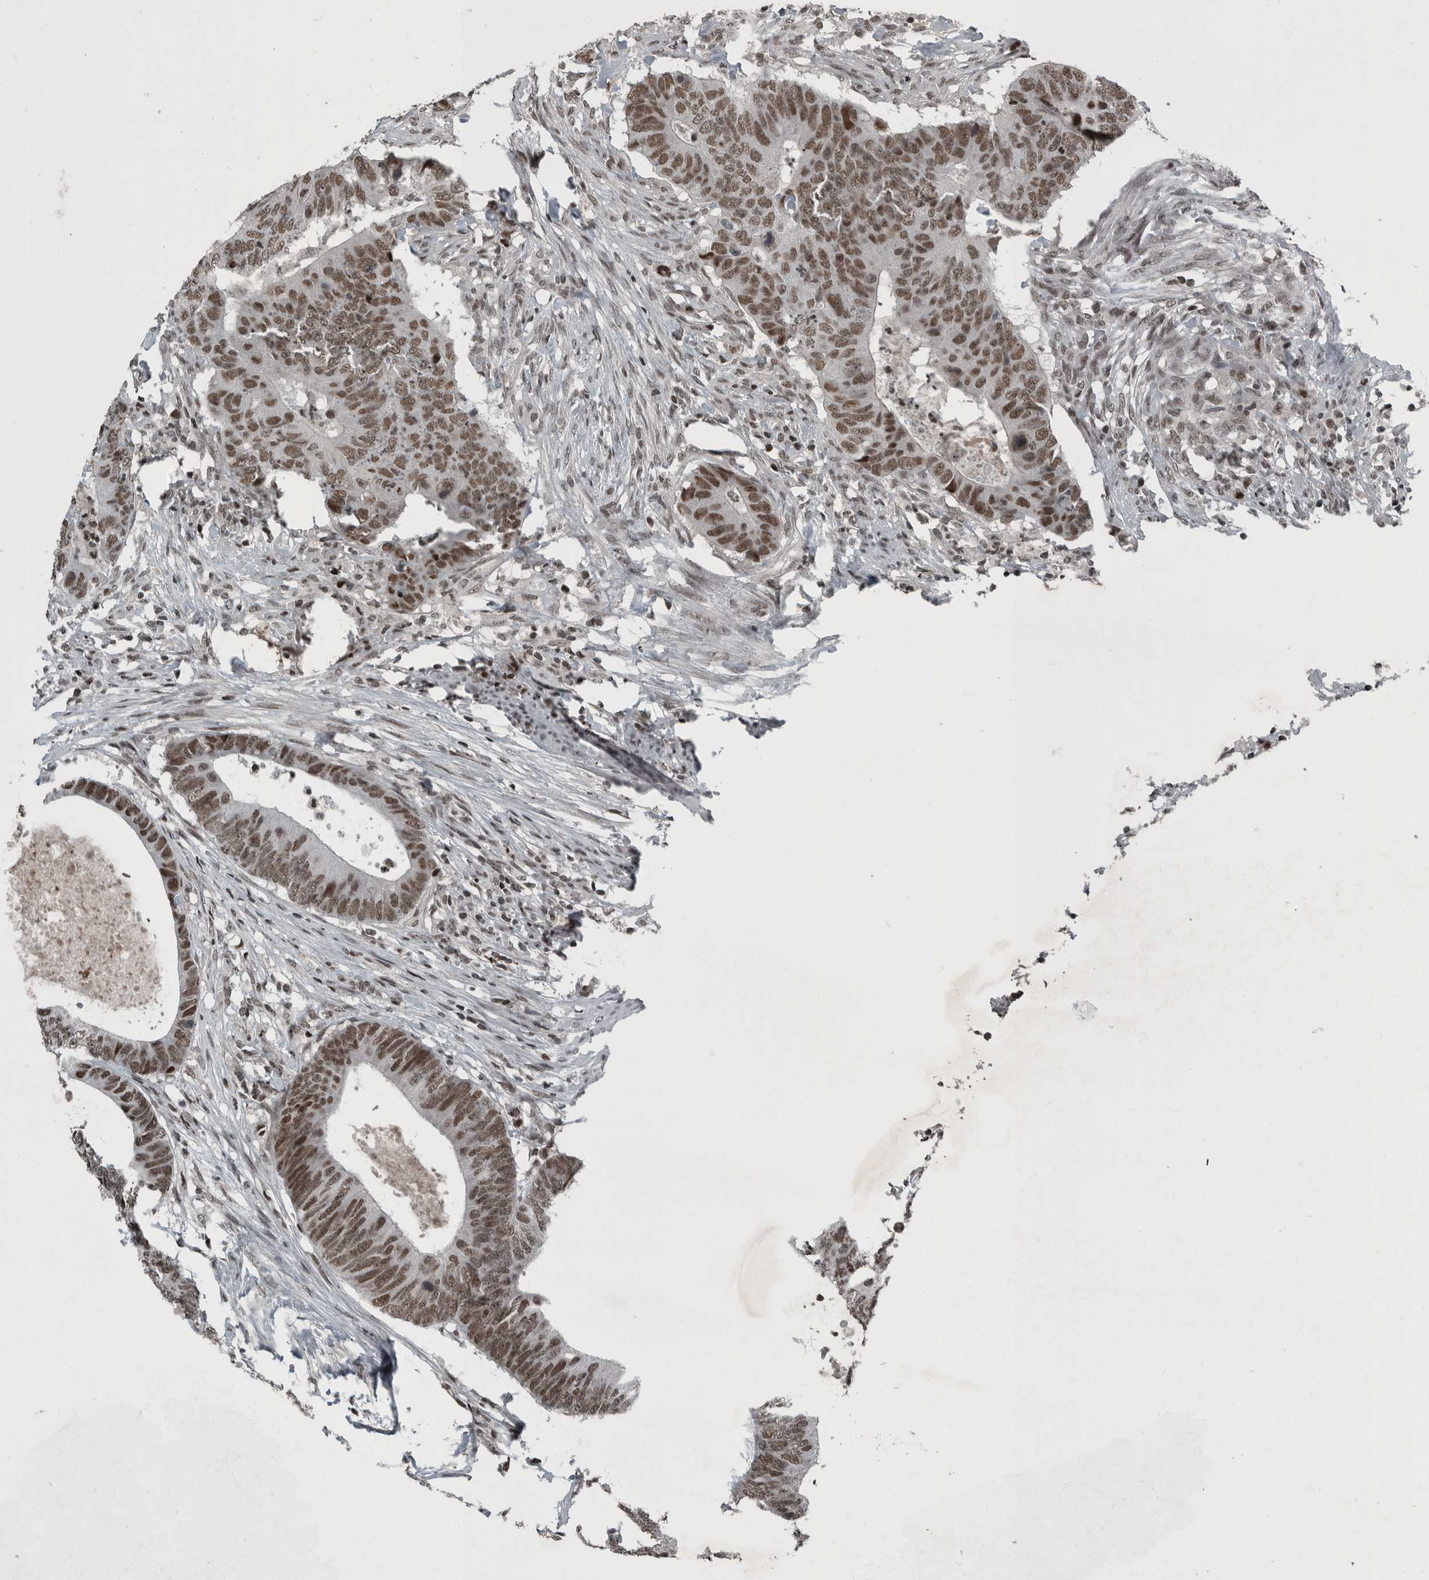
{"staining": {"intensity": "moderate", "quantity": ">75%", "location": "nuclear"}, "tissue": "colorectal cancer", "cell_type": "Tumor cells", "image_type": "cancer", "snomed": [{"axis": "morphology", "description": "Adenocarcinoma, NOS"}, {"axis": "topography", "description": "Colon"}], "caption": "Adenocarcinoma (colorectal) stained with a brown dye shows moderate nuclear positive staining in approximately >75% of tumor cells.", "gene": "UNC50", "patient": {"sex": "male", "age": 56}}